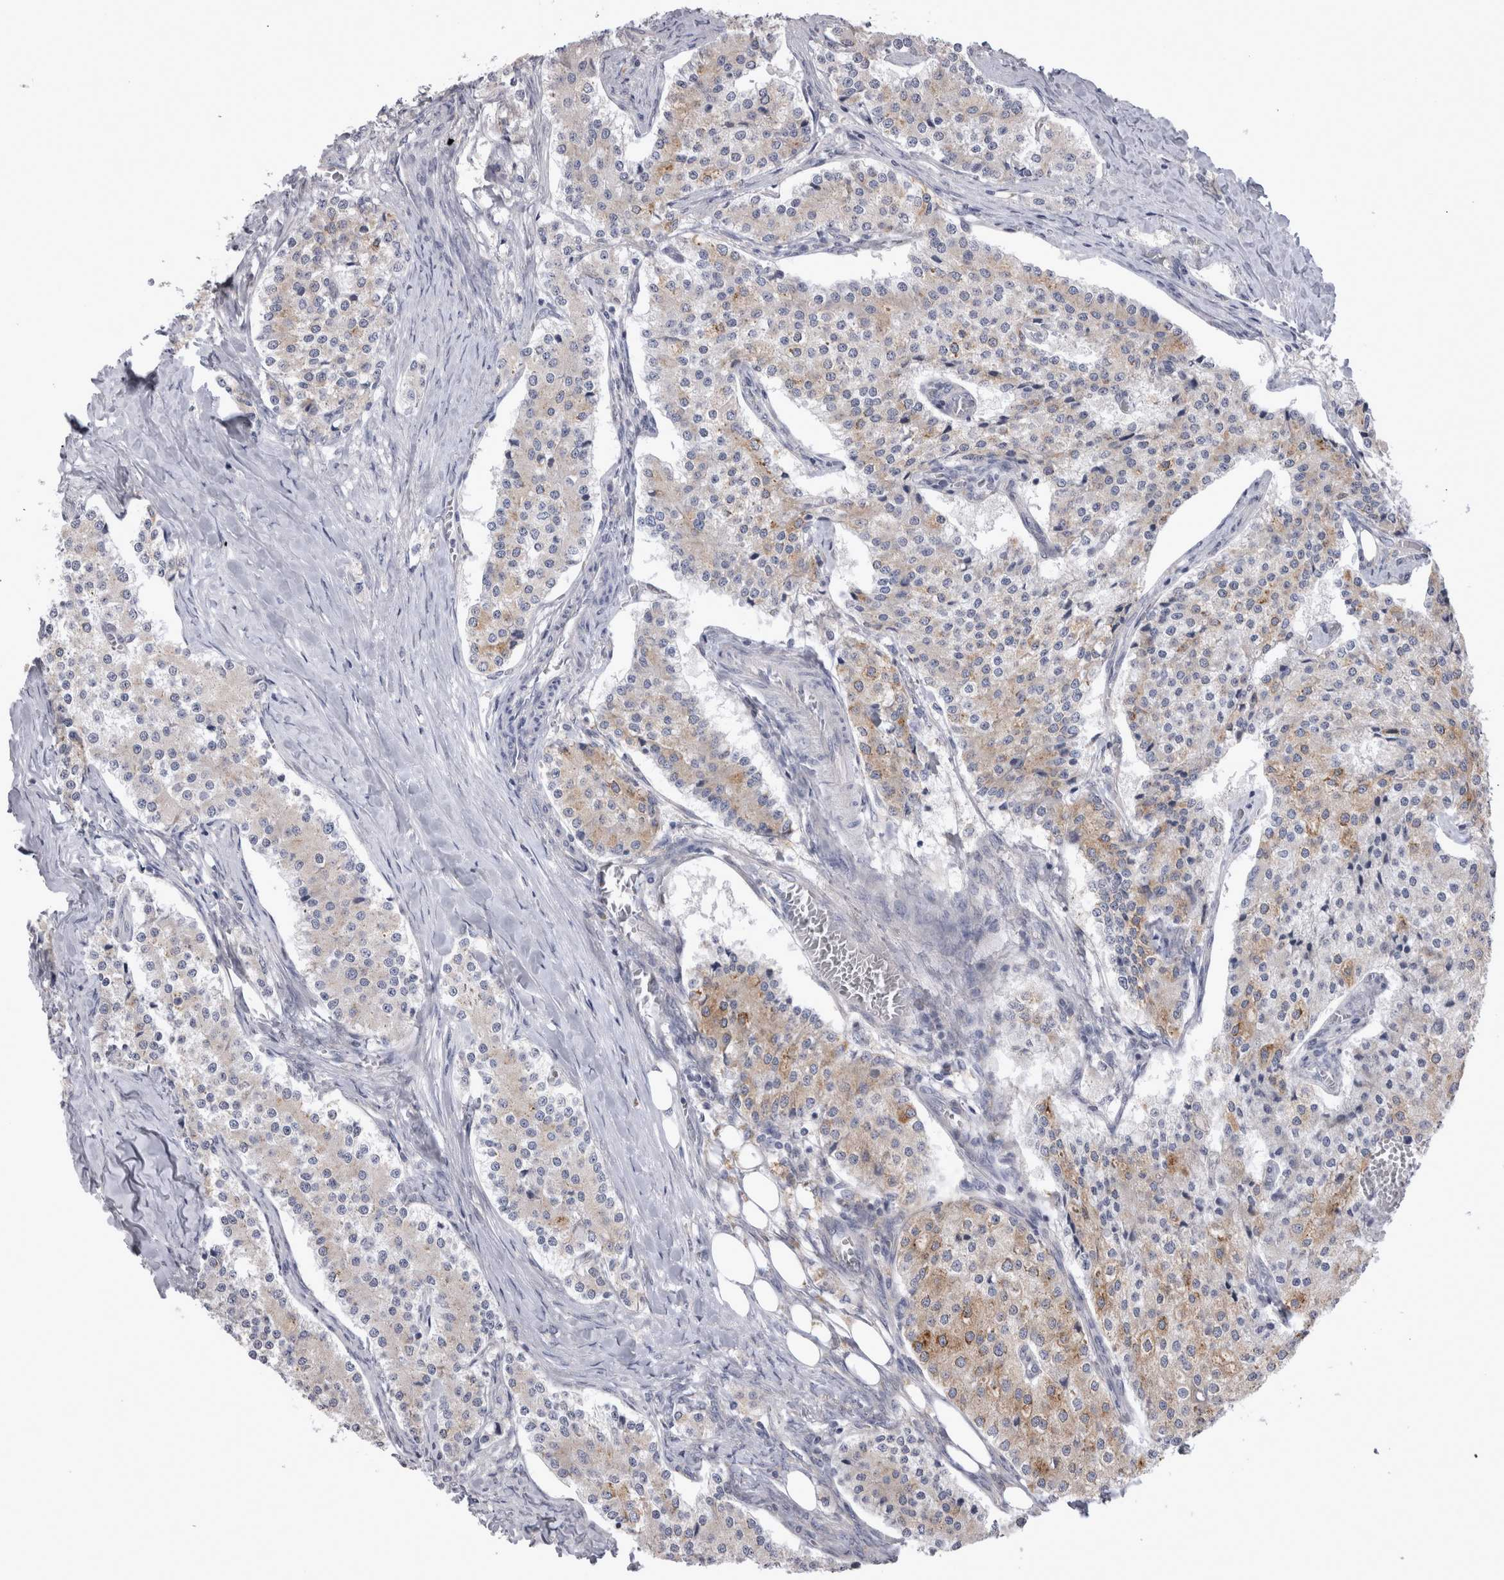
{"staining": {"intensity": "weak", "quantity": "<25%", "location": "cytoplasmic/membranous"}, "tissue": "carcinoid", "cell_type": "Tumor cells", "image_type": "cancer", "snomed": [{"axis": "morphology", "description": "Carcinoid, malignant, NOS"}, {"axis": "topography", "description": "Colon"}], "caption": "DAB immunohistochemical staining of carcinoid displays no significant staining in tumor cells. Nuclei are stained in blue.", "gene": "LRRC40", "patient": {"sex": "female", "age": 52}}